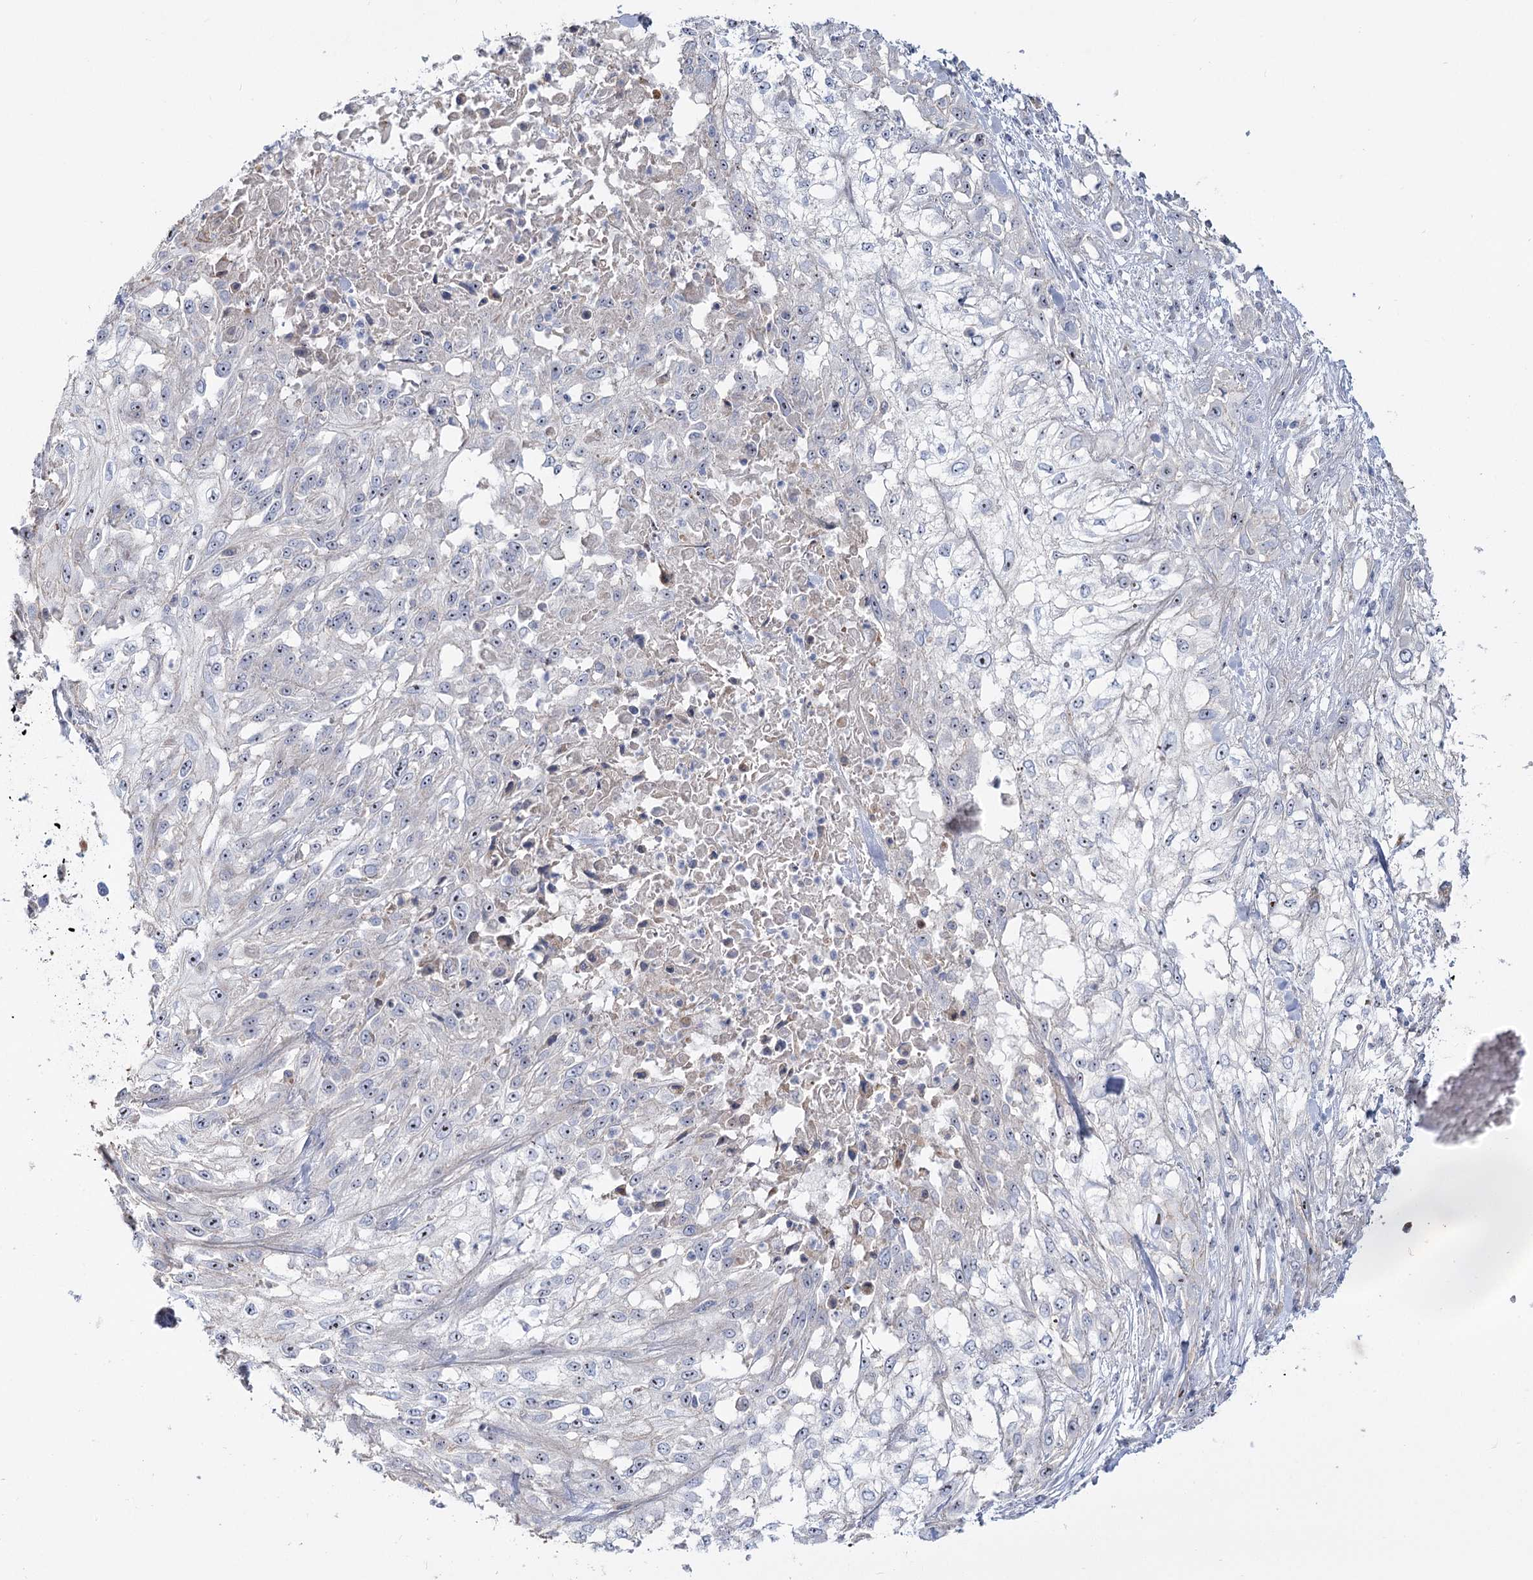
{"staining": {"intensity": "moderate", "quantity": "<25%", "location": "nuclear"}, "tissue": "skin cancer", "cell_type": "Tumor cells", "image_type": "cancer", "snomed": [{"axis": "morphology", "description": "Squamous cell carcinoma, NOS"}, {"axis": "morphology", "description": "Squamous cell carcinoma, metastatic, NOS"}, {"axis": "topography", "description": "Skin"}, {"axis": "topography", "description": "Lymph node"}], "caption": "Immunohistochemistry of metastatic squamous cell carcinoma (skin) displays low levels of moderate nuclear positivity in approximately <25% of tumor cells.", "gene": "SUOX", "patient": {"sex": "male", "age": 75}}